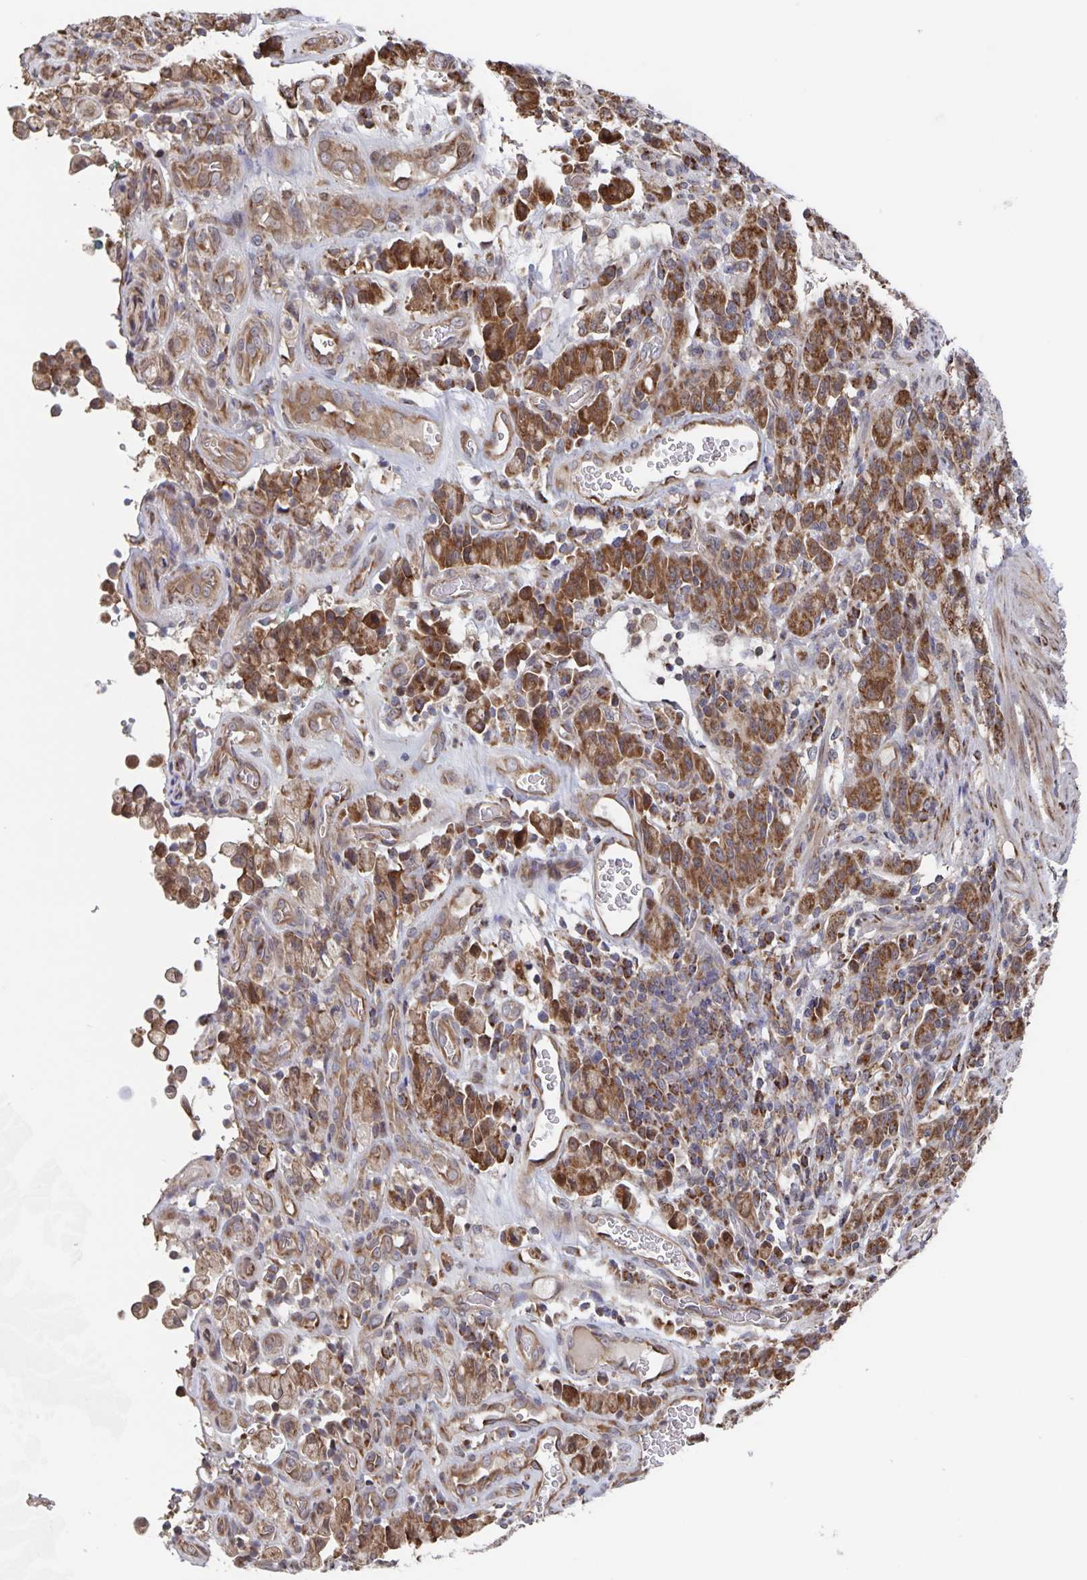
{"staining": {"intensity": "strong", "quantity": ">75%", "location": "cytoplasmic/membranous"}, "tissue": "stomach cancer", "cell_type": "Tumor cells", "image_type": "cancer", "snomed": [{"axis": "morphology", "description": "Adenocarcinoma, NOS"}, {"axis": "topography", "description": "Stomach"}], "caption": "This is an image of IHC staining of adenocarcinoma (stomach), which shows strong positivity in the cytoplasmic/membranous of tumor cells.", "gene": "ACACA", "patient": {"sex": "male", "age": 77}}